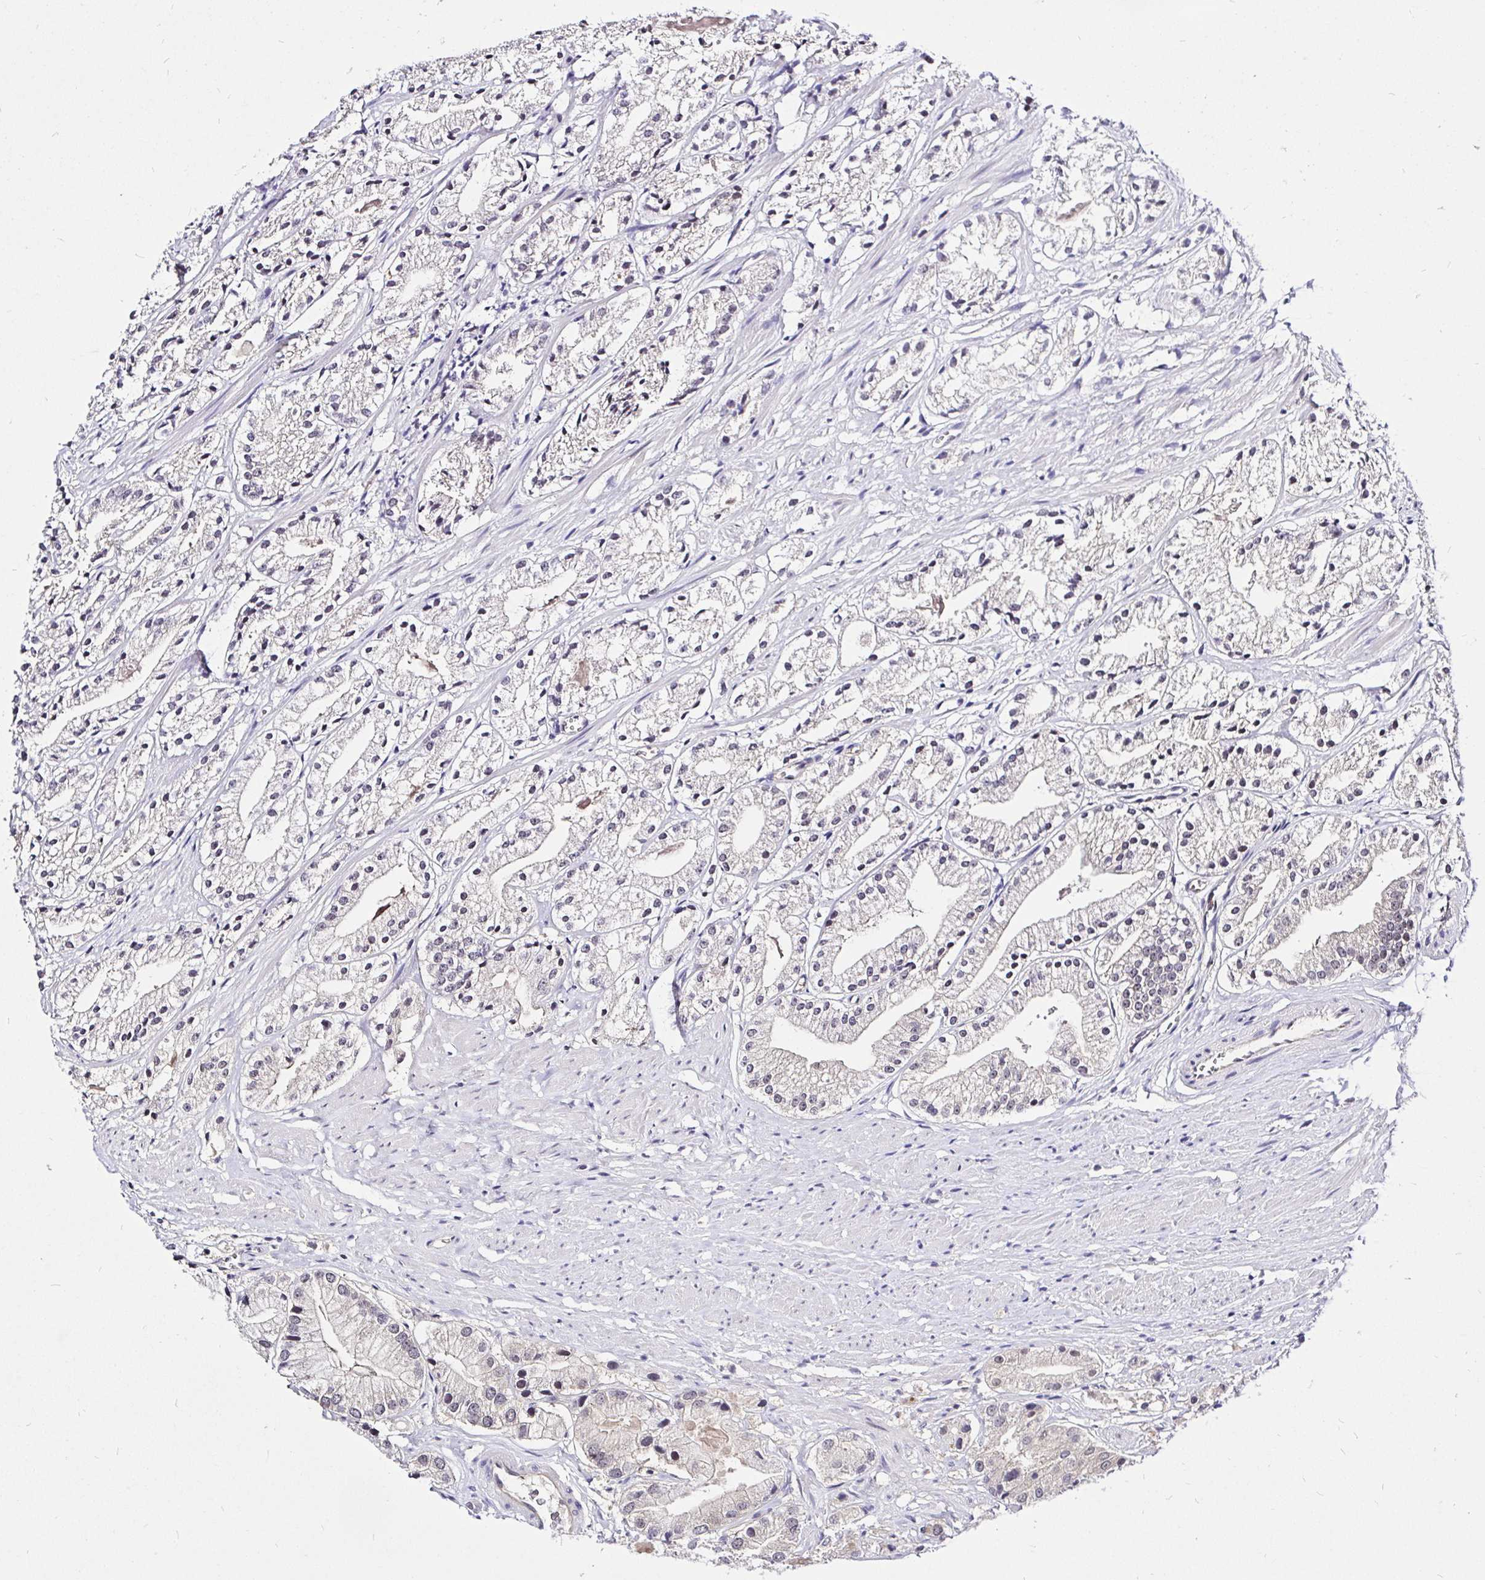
{"staining": {"intensity": "negative", "quantity": "none", "location": "none"}, "tissue": "prostate cancer", "cell_type": "Tumor cells", "image_type": "cancer", "snomed": [{"axis": "morphology", "description": "Adenocarcinoma, Low grade"}, {"axis": "topography", "description": "Prostate"}], "caption": "DAB (3,3'-diaminobenzidine) immunohistochemical staining of prostate cancer (adenocarcinoma (low-grade)) shows no significant staining in tumor cells.", "gene": "UBE2M", "patient": {"sex": "male", "age": 69}}